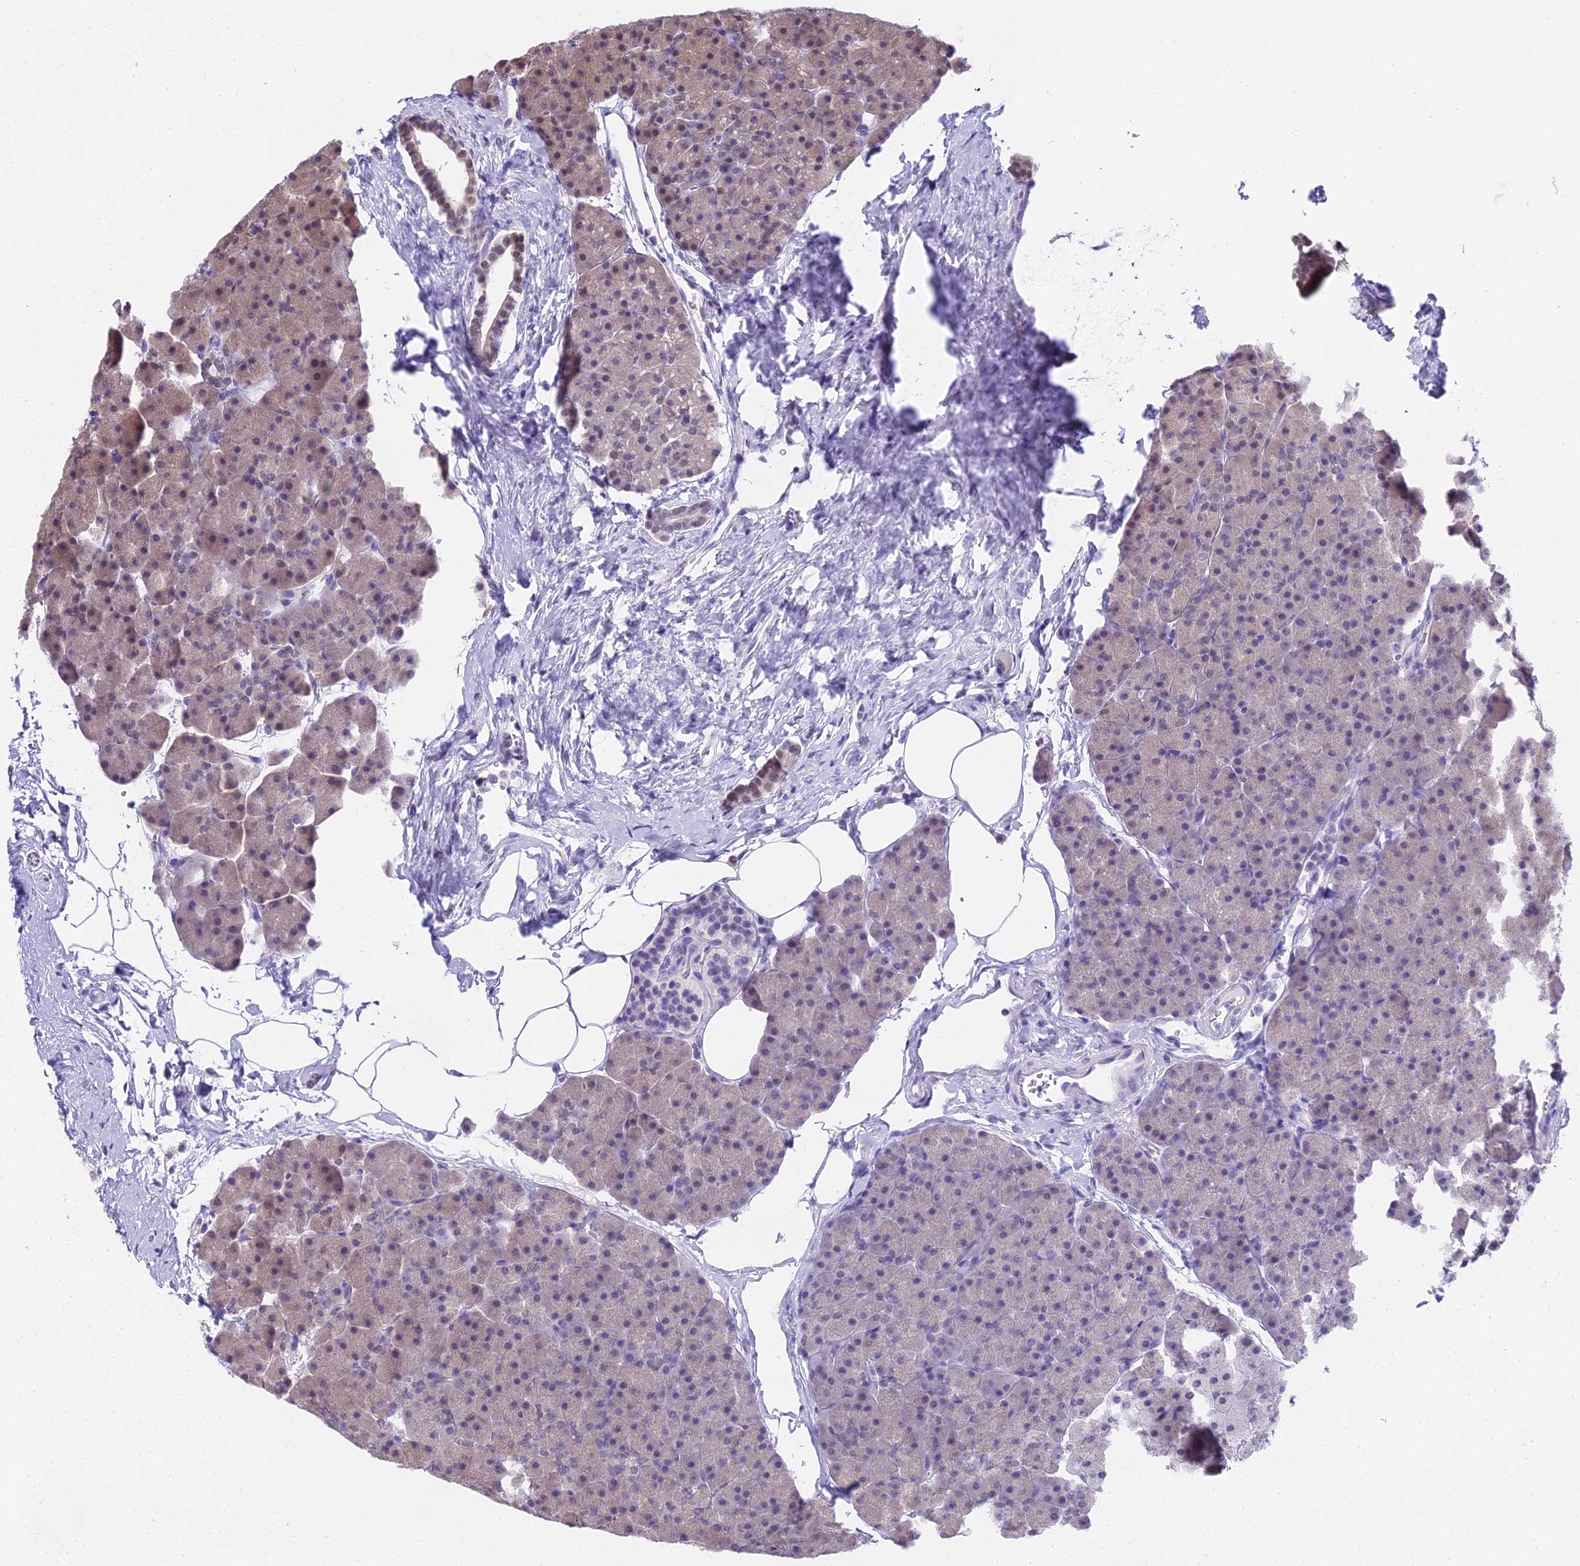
{"staining": {"intensity": "weak", "quantity": "25%-75%", "location": "cytoplasmic/membranous,nuclear"}, "tissue": "pancreas", "cell_type": "Exocrine glandular cells", "image_type": "normal", "snomed": [{"axis": "morphology", "description": "Normal tissue, NOS"}, {"axis": "topography", "description": "Pancreas"}], "caption": "Protein analysis of benign pancreas displays weak cytoplasmic/membranous,nuclear positivity in about 25%-75% of exocrine glandular cells.", "gene": "MAT2A", "patient": {"sex": "male", "age": 36}}